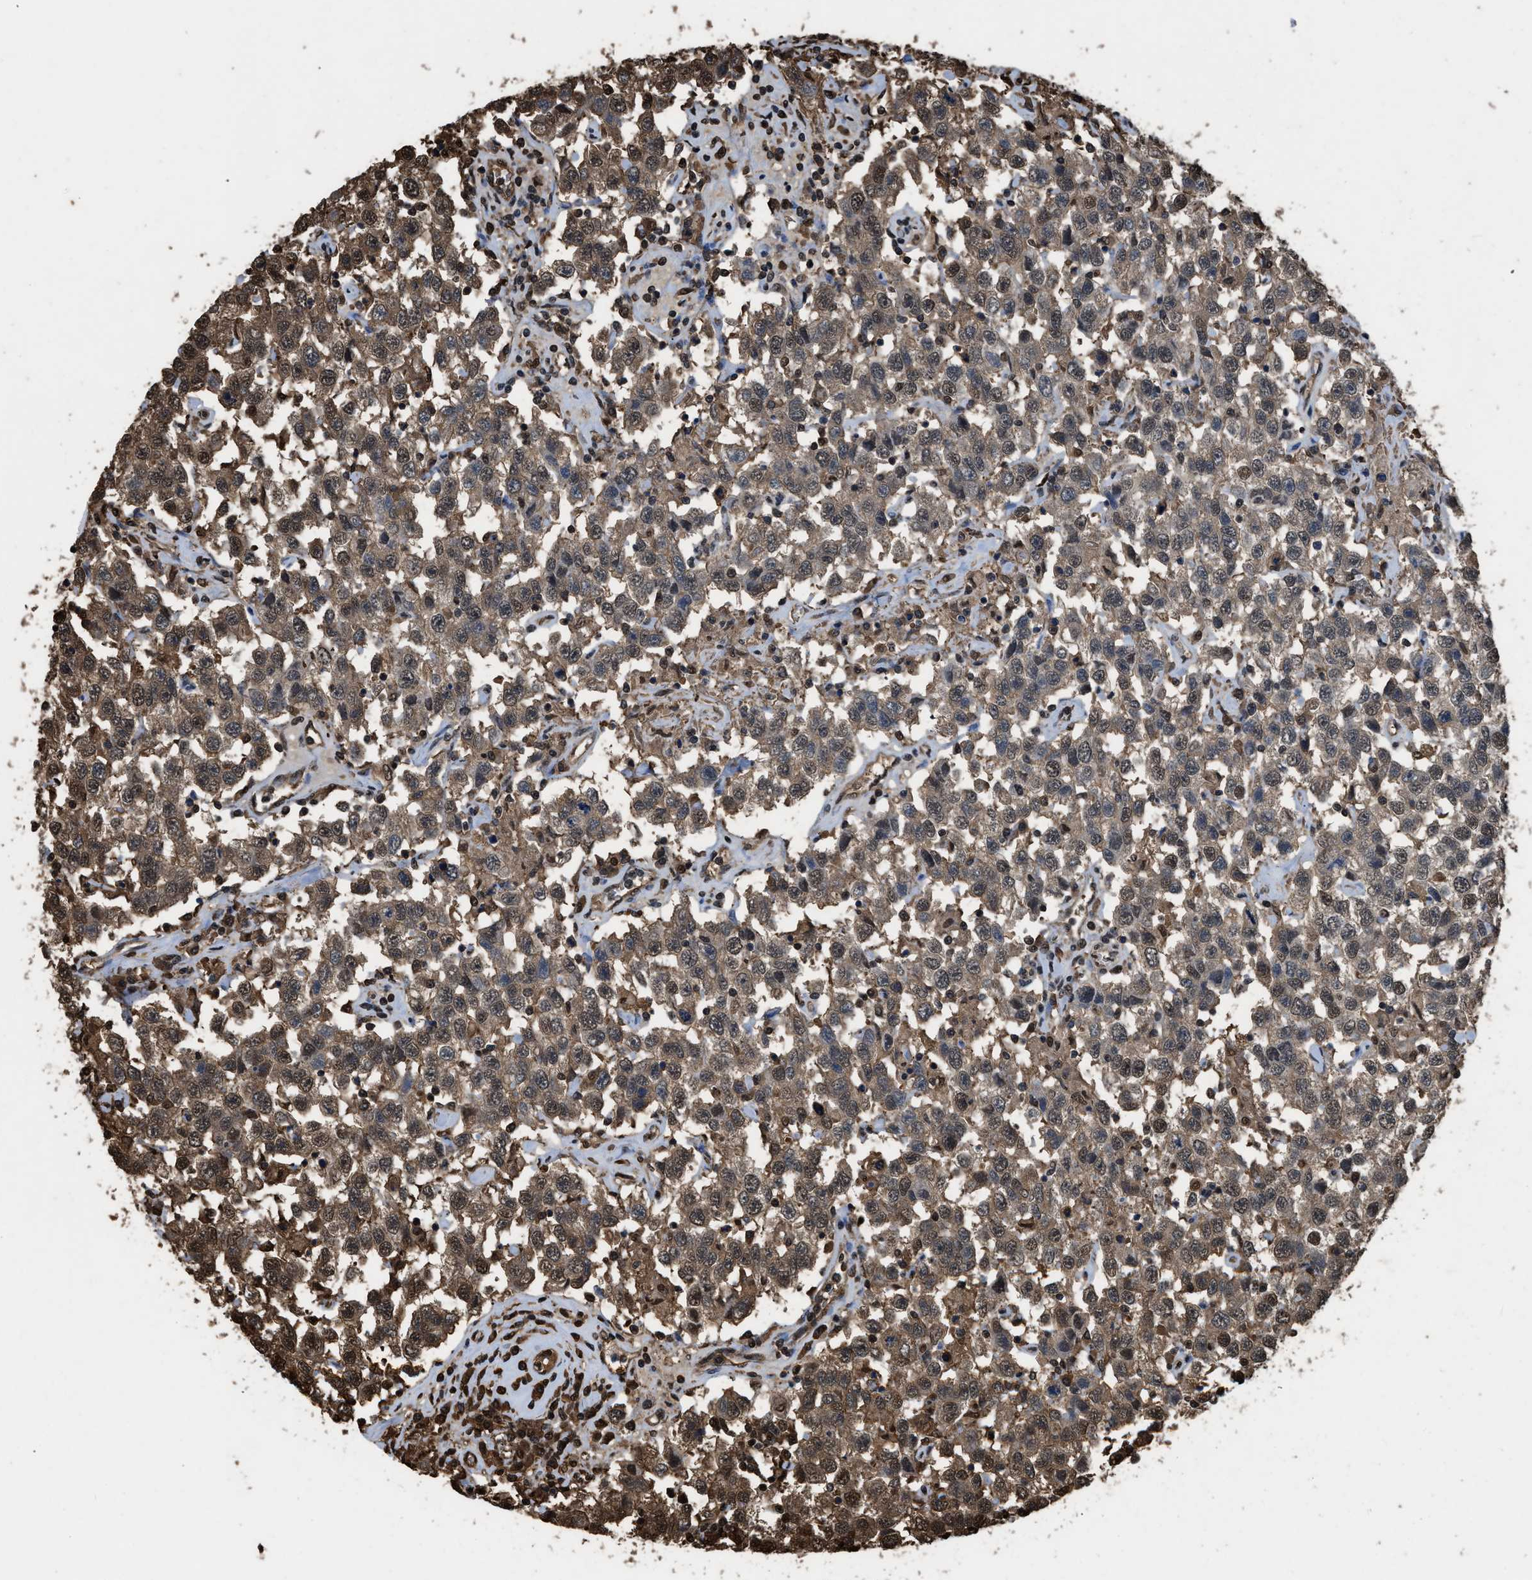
{"staining": {"intensity": "weak", "quantity": ">75%", "location": "cytoplasmic/membranous,nuclear"}, "tissue": "testis cancer", "cell_type": "Tumor cells", "image_type": "cancer", "snomed": [{"axis": "morphology", "description": "Seminoma, NOS"}, {"axis": "topography", "description": "Testis"}], "caption": "A photomicrograph of testis cancer stained for a protein exhibits weak cytoplasmic/membranous and nuclear brown staining in tumor cells.", "gene": "FNTA", "patient": {"sex": "male", "age": 41}}